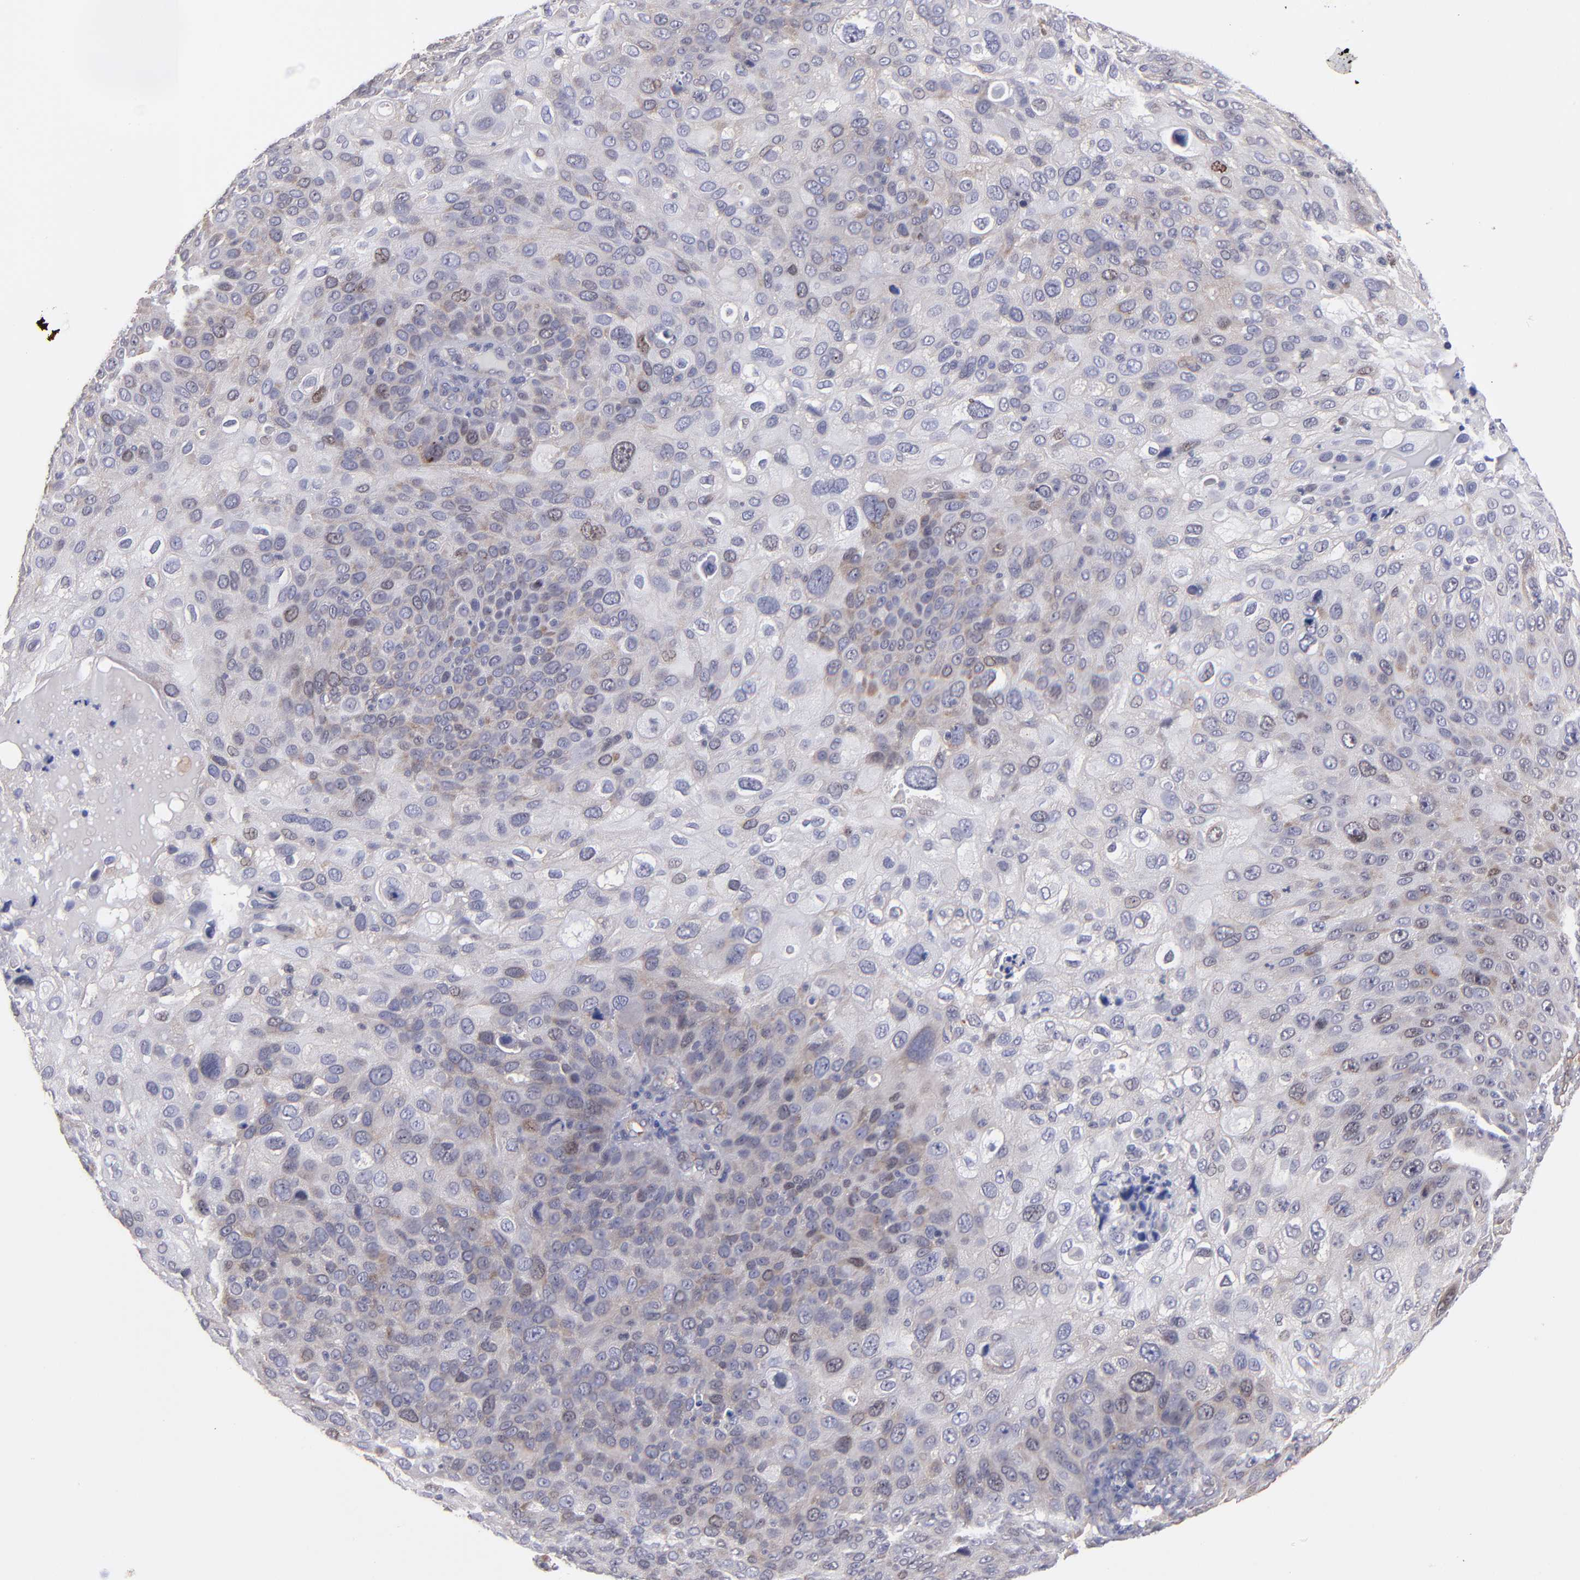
{"staining": {"intensity": "weak", "quantity": "25%-75%", "location": "cytoplasmic/membranous"}, "tissue": "skin cancer", "cell_type": "Tumor cells", "image_type": "cancer", "snomed": [{"axis": "morphology", "description": "Squamous cell carcinoma, NOS"}, {"axis": "topography", "description": "Skin"}], "caption": "Tumor cells reveal low levels of weak cytoplasmic/membranous staining in approximately 25%-75% of cells in human skin squamous cell carcinoma.", "gene": "EIF3L", "patient": {"sex": "male", "age": 87}}